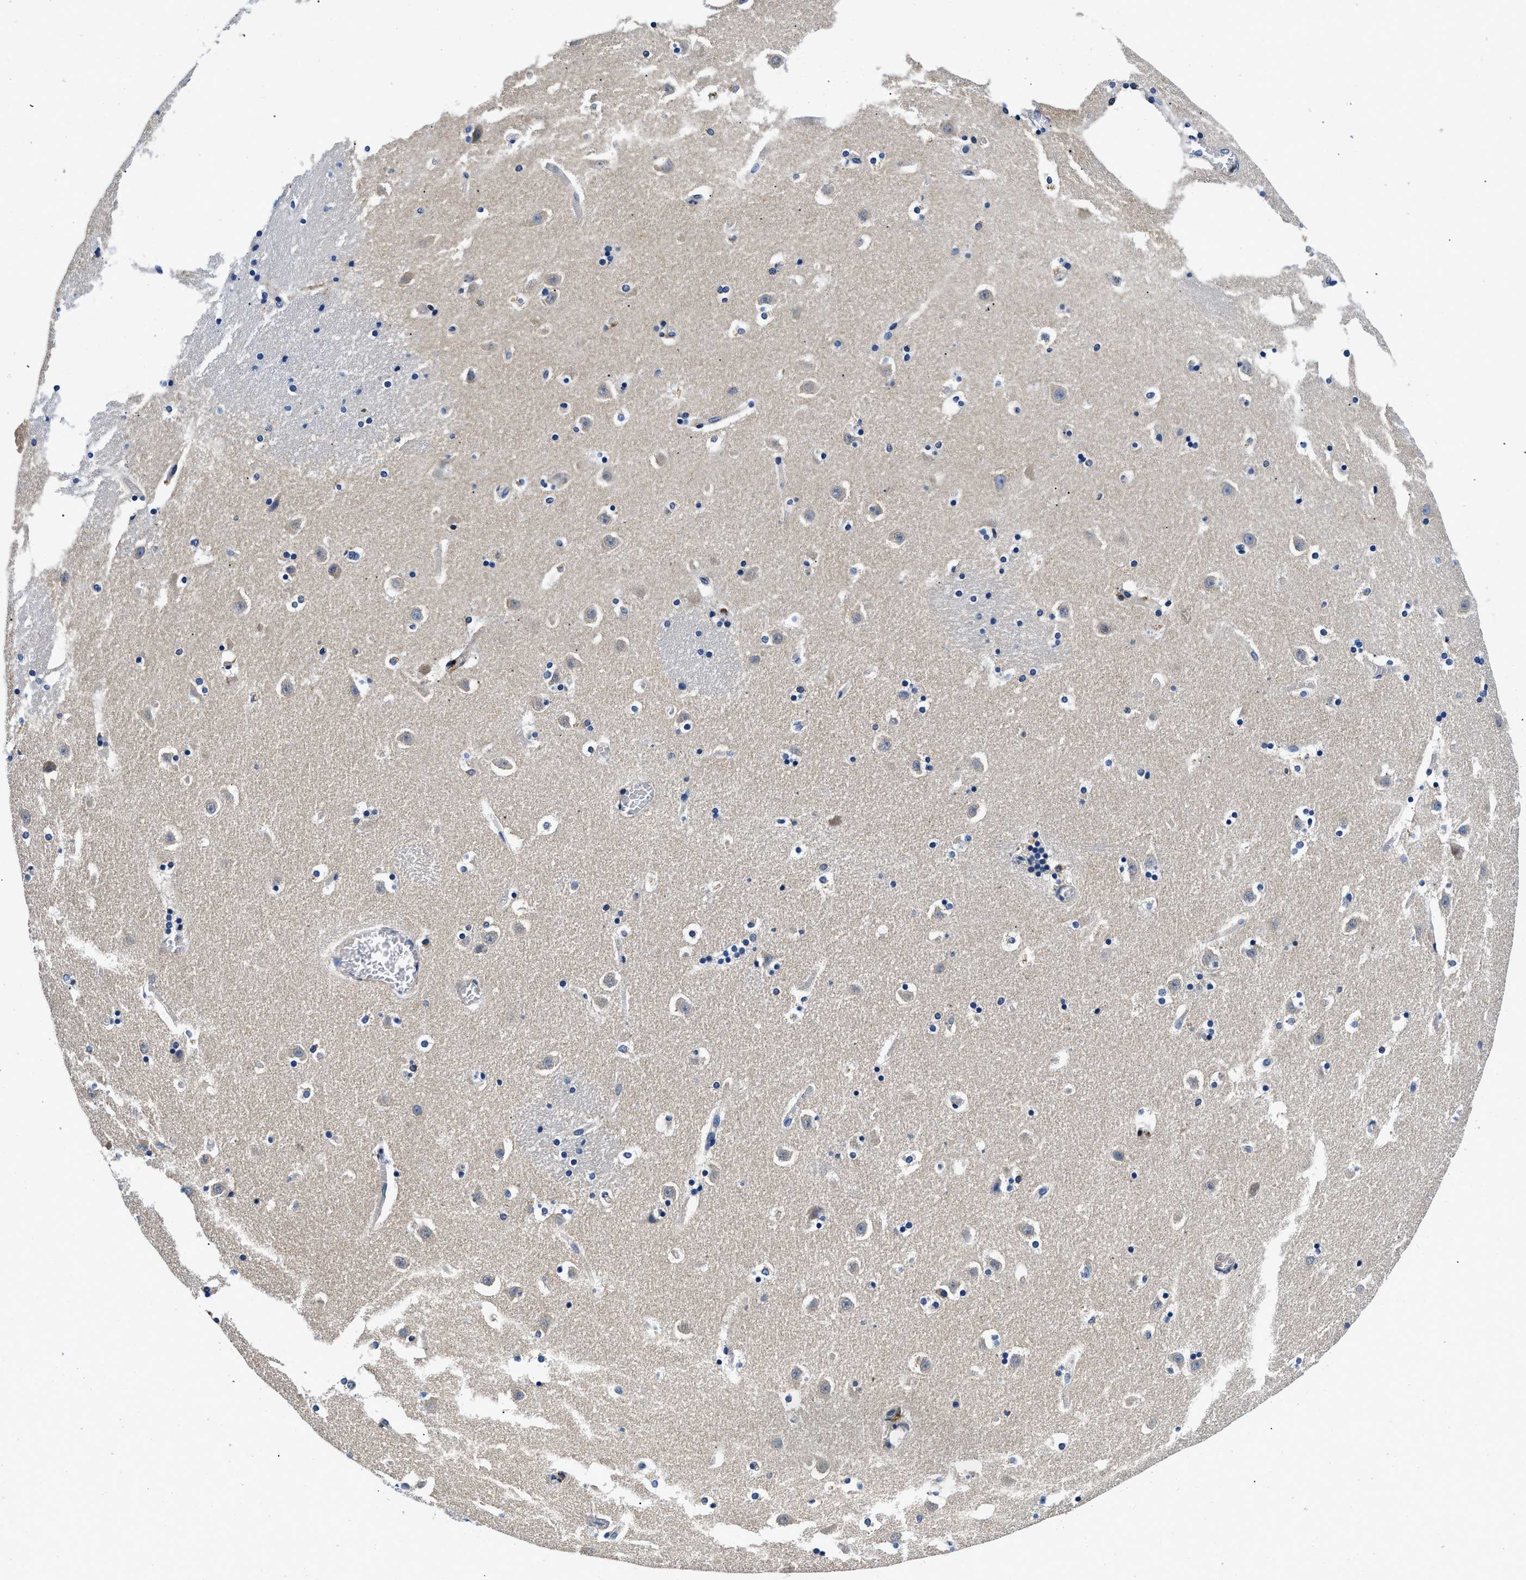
{"staining": {"intensity": "weak", "quantity": "<25%", "location": "cytoplasmic/membranous"}, "tissue": "caudate", "cell_type": "Glial cells", "image_type": "normal", "snomed": [{"axis": "morphology", "description": "Normal tissue, NOS"}, {"axis": "topography", "description": "Lateral ventricle wall"}], "caption": "IHC of benign human caudate demonstrates no positivity in glial cells.", "gene": "ZFAND3", "patient": {"sex": "male", "age": 45}}